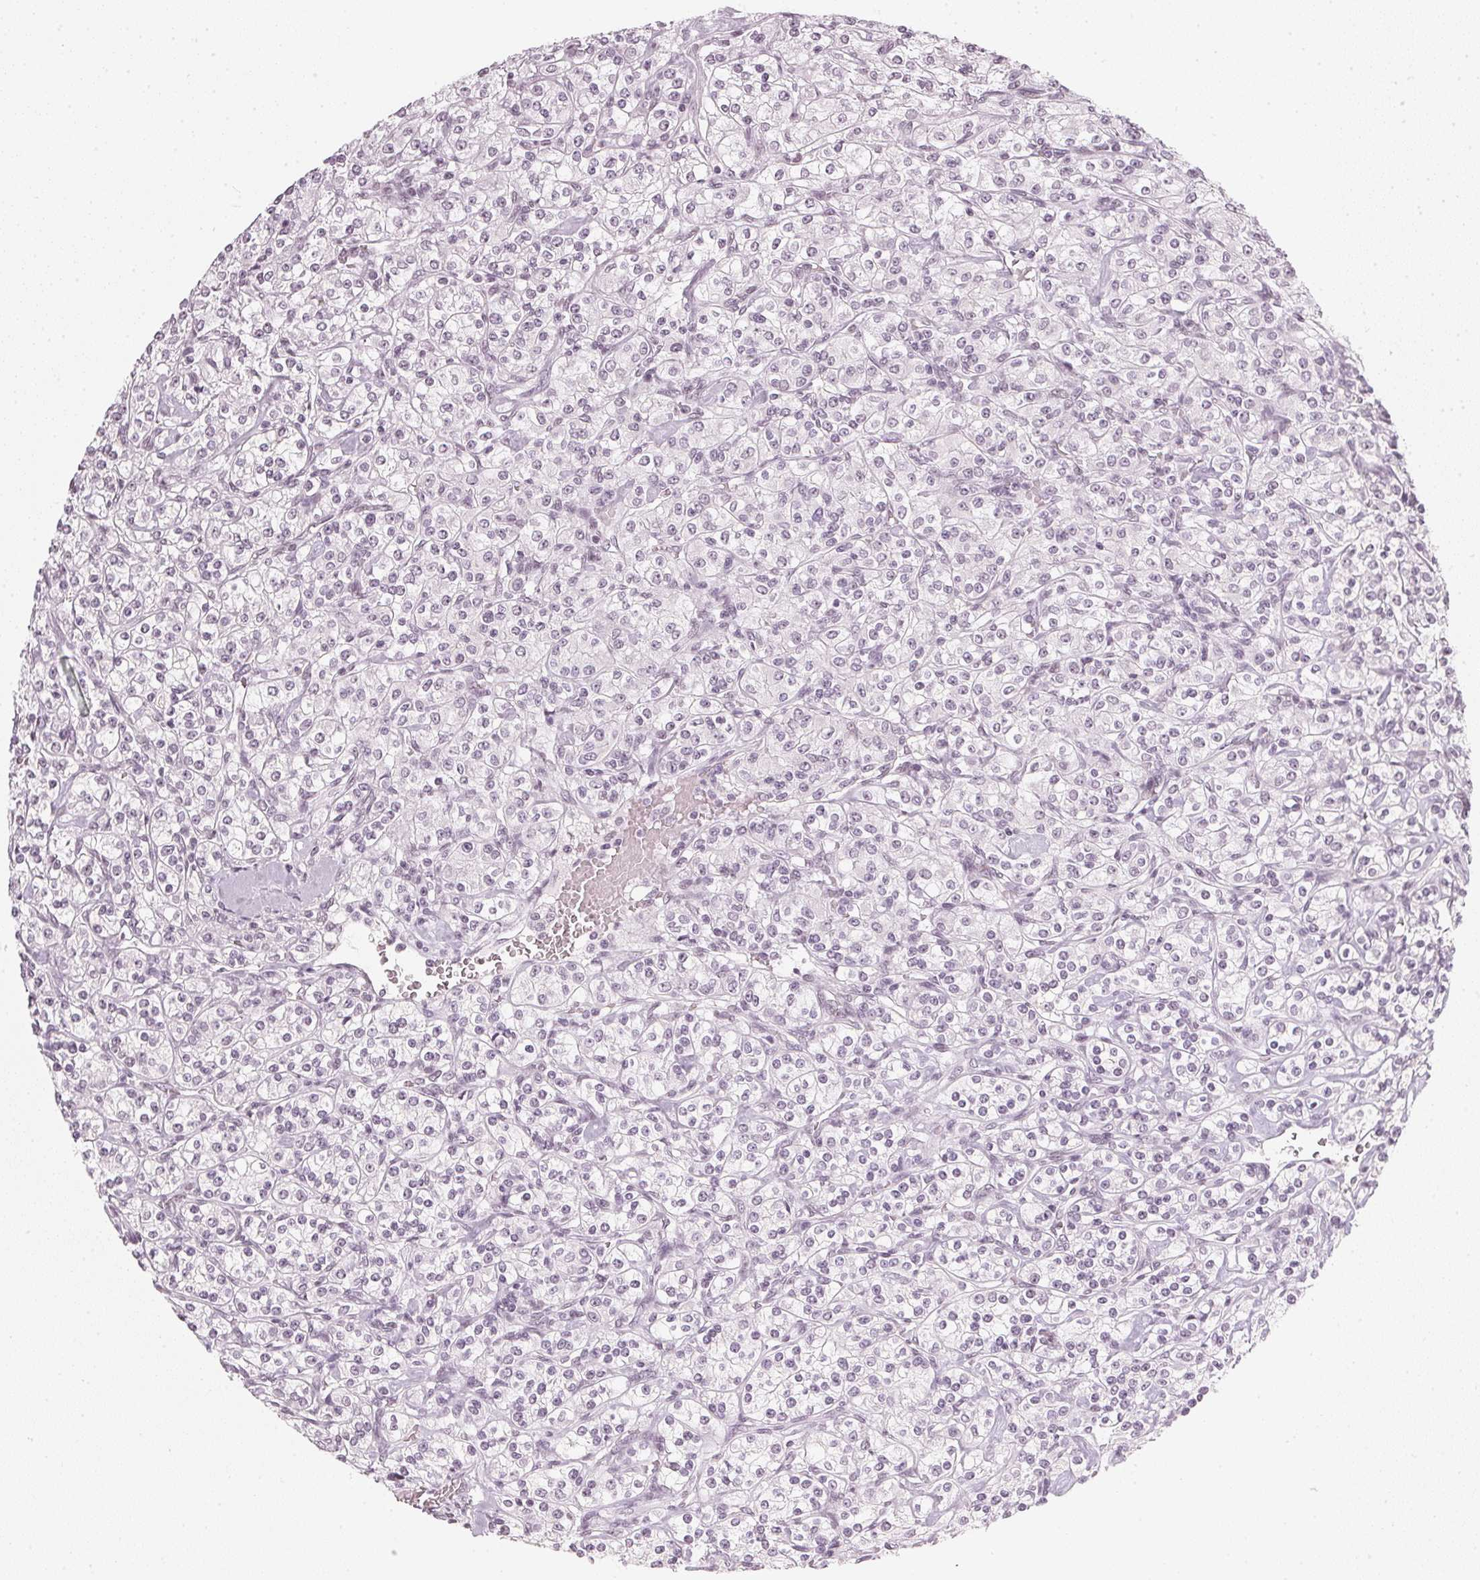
{"staining": {"intensity": "negative", "quantity": "none", "location": "none"}, "tissue": "renal cancer", "cell_type": "Tumor cells", "image_type": "cancer", "snomed": [{"axis": "morphology", "description": "Adenocarcinoma, NOS"}, {"axis": "topography", "description": "Kidney"}], "caption": "A photomicrograph of human renal adenocarcinoma is negative for staining in tumor cells.", "gene": "DNAJC6", "patient": {"sex": "male", "age": 77}}